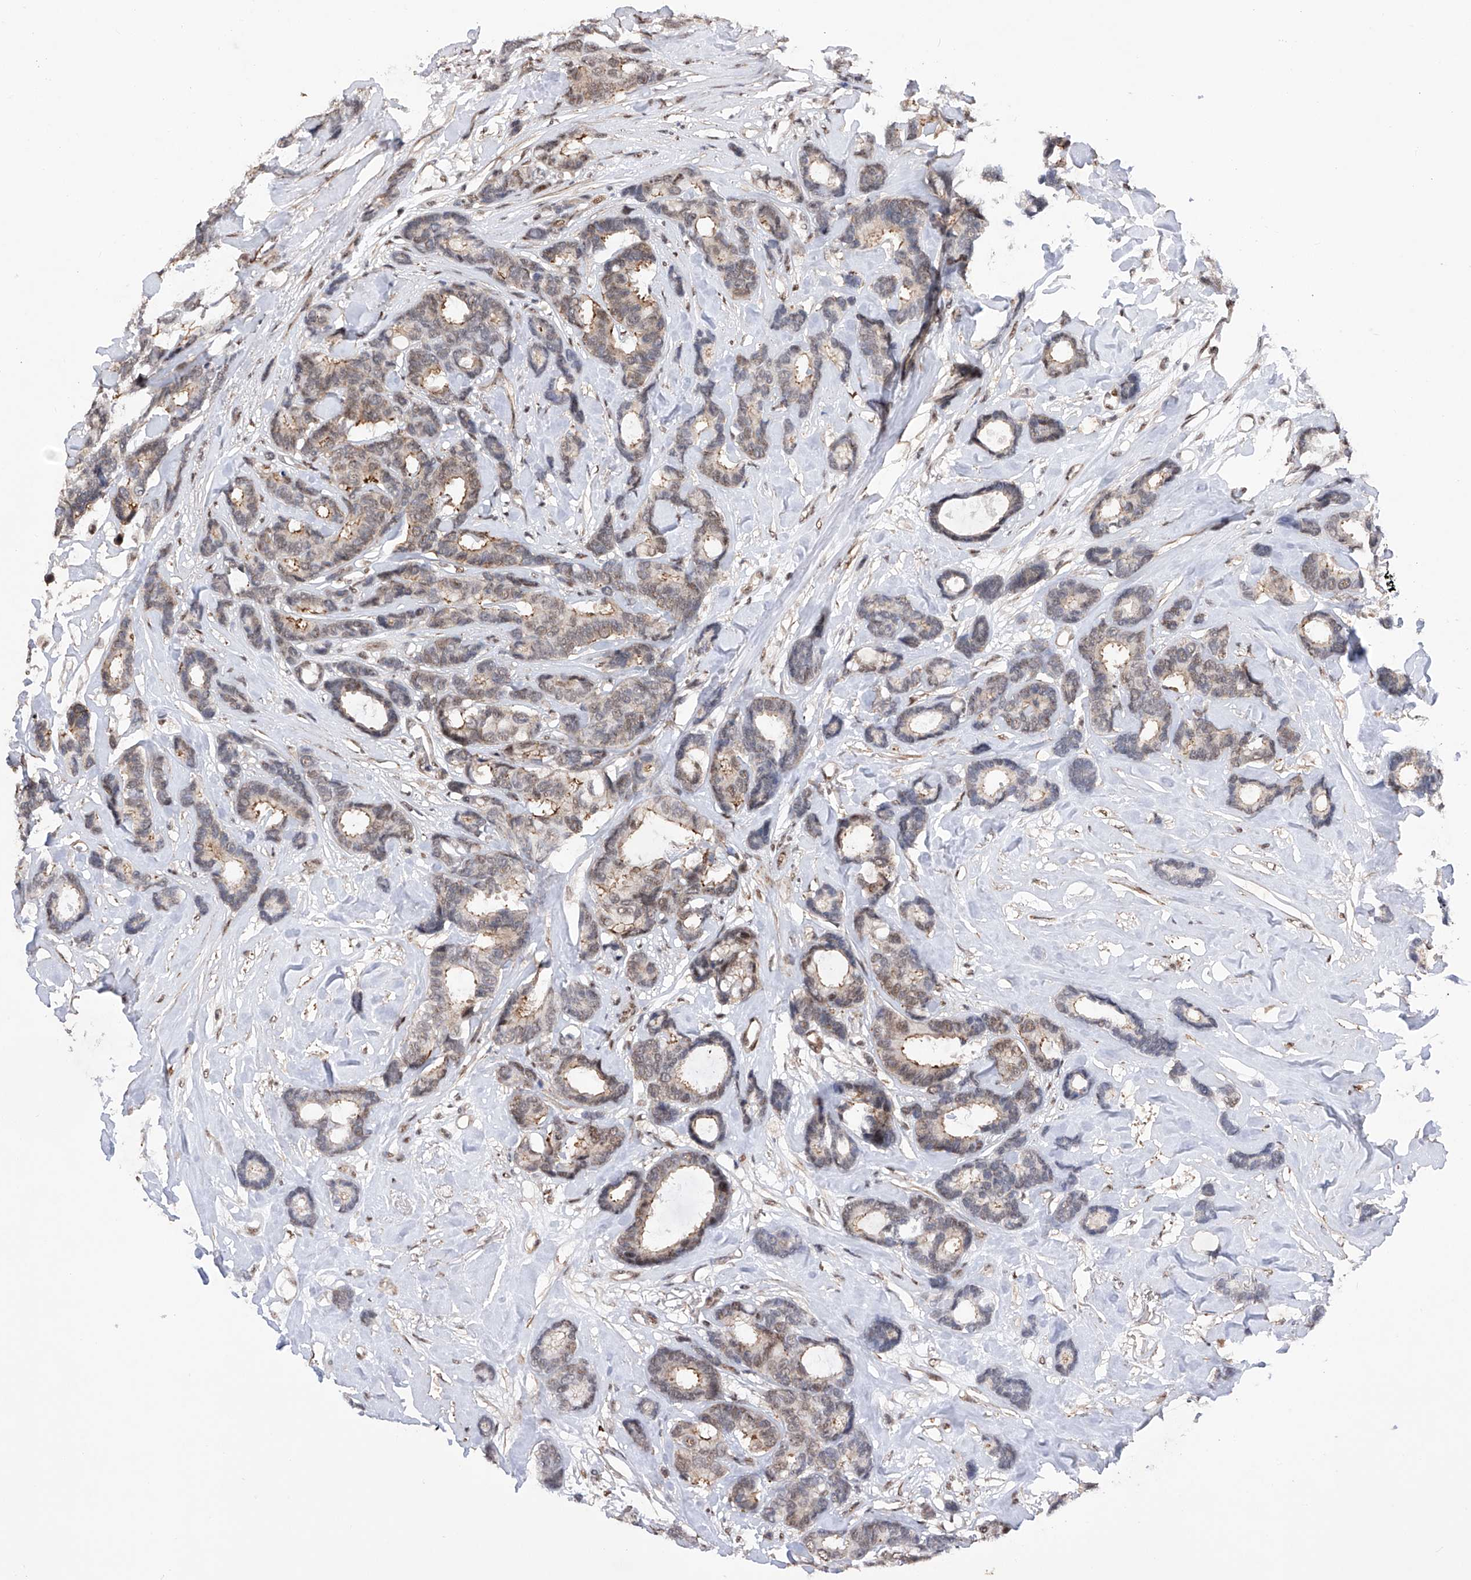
{"staining": {"intensity": "moderate", "quantity": "<25%", "location": "cytoplasmic/membranous"}, "tissue": "breast cancer", "cell_type": "Tumor cells", "image_type": "cancer", "snomed": [{"axis": "morphology", "description": "Duct carcinoma"}, {"axis": "topography", "description": "Breast"}], "caption": "Immunohistochemical staining of human breast cancer (intraductal carcinoma) exhibits low levels of moderate cytoplasmic/membranous positivity in approximately <25% of tumor cells. The protein is shown in brown color, while the nuclei are stained blue.", "gene": "NFATC4", "patient": {"sex": "female", "age": 87}}